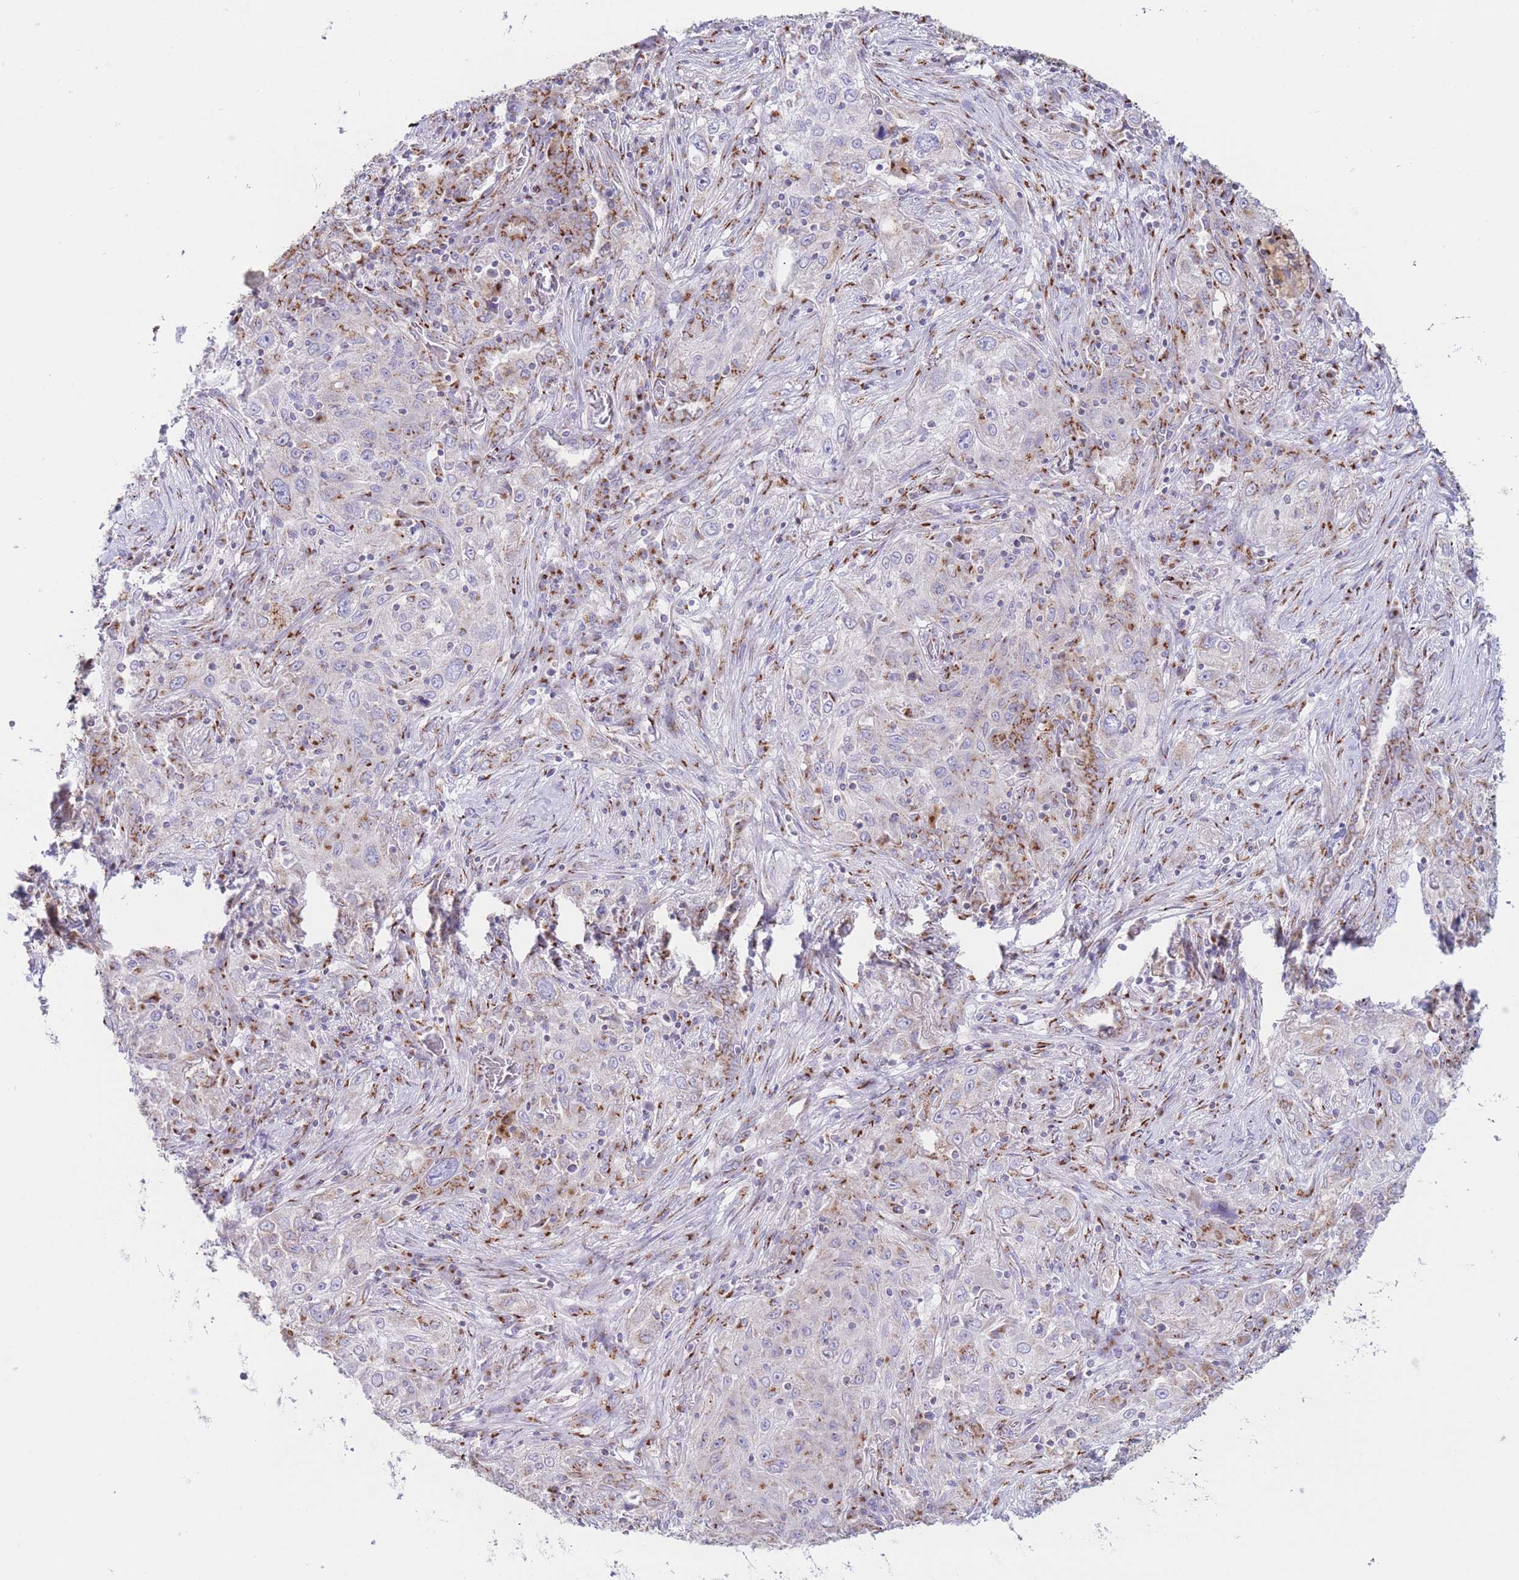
{"staining": {"intensity": "moderate", "quantity": "<25%", "location": "cytoplasmic/membranous"}, "tissue": "lung cancer", "cell_type": "Tumor cells", "image_type": "cancer", "snomed": [{"axis": "morphology", "description": "Squamous cell carcinoma, NOS"}, {"axis": "topography", "description": "Lung"}], "caption": "Moderate cytoplasmic/membranous expression is identified in approximately <25% of tumor cells in lung cancer (squamous cell carcinoma).", "gene": "MPND", "patient": {"sex": "female", "age": 69}}